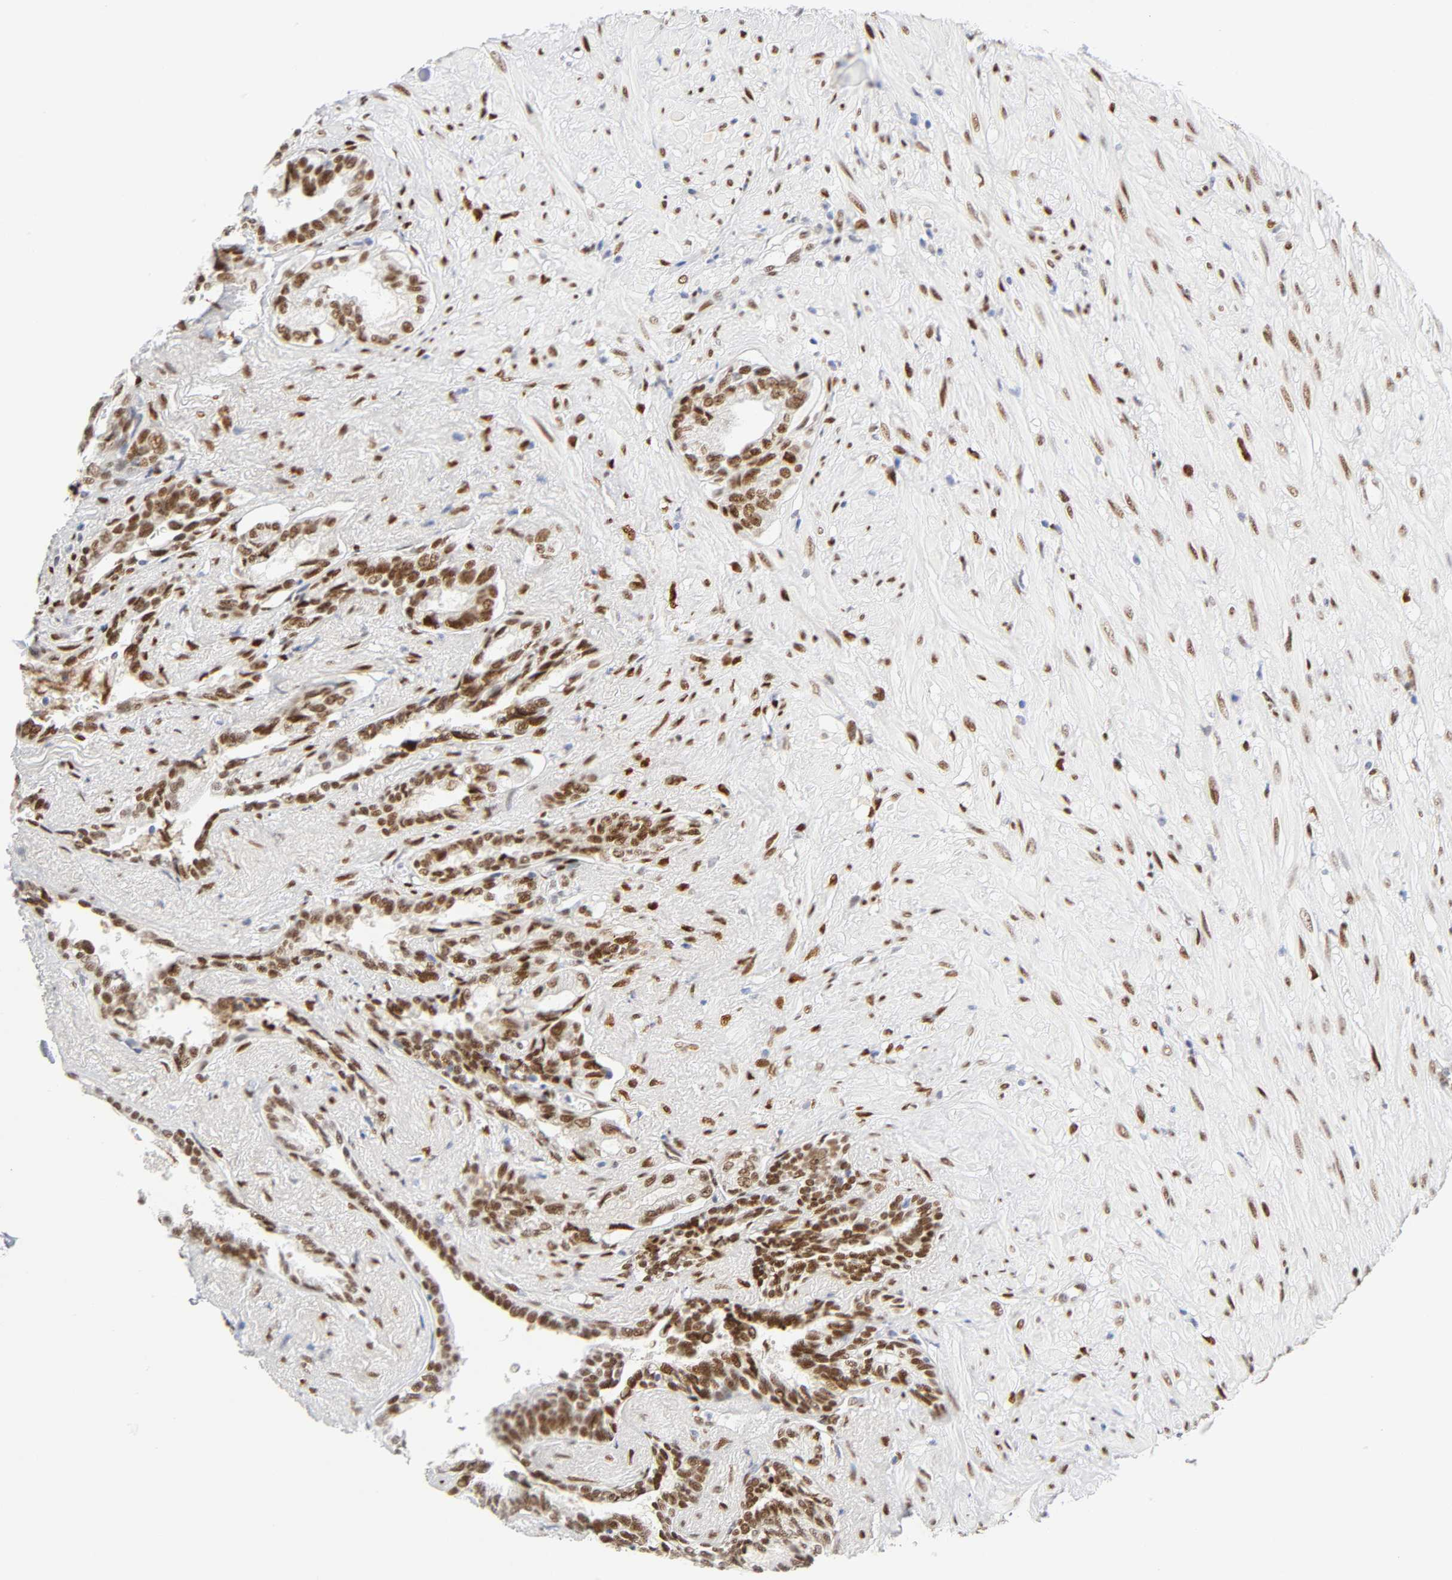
{"staining": {"intensity": "moderate", "quantity": ">75%", "location": "nuclear"}, "tissue": "seminal vesicle", "cell_type": "Glandular cells", "image_type": "normal", "snomed": [{"axis": "morphology", "description": "Normal tissue, NOS"}, {"axis": "topography", "description": "Seminal veicle"}], "caption": "Brown immunohistochemical staining in normal human seminal vesicle exhibits moderate nuclear staining in about >75% of glandular cells. Ihc stains the protein of interest in brown and the nuclei are stained blue.", "gene": "NFIC", "patient": {"sex": "male", "age": 61}}